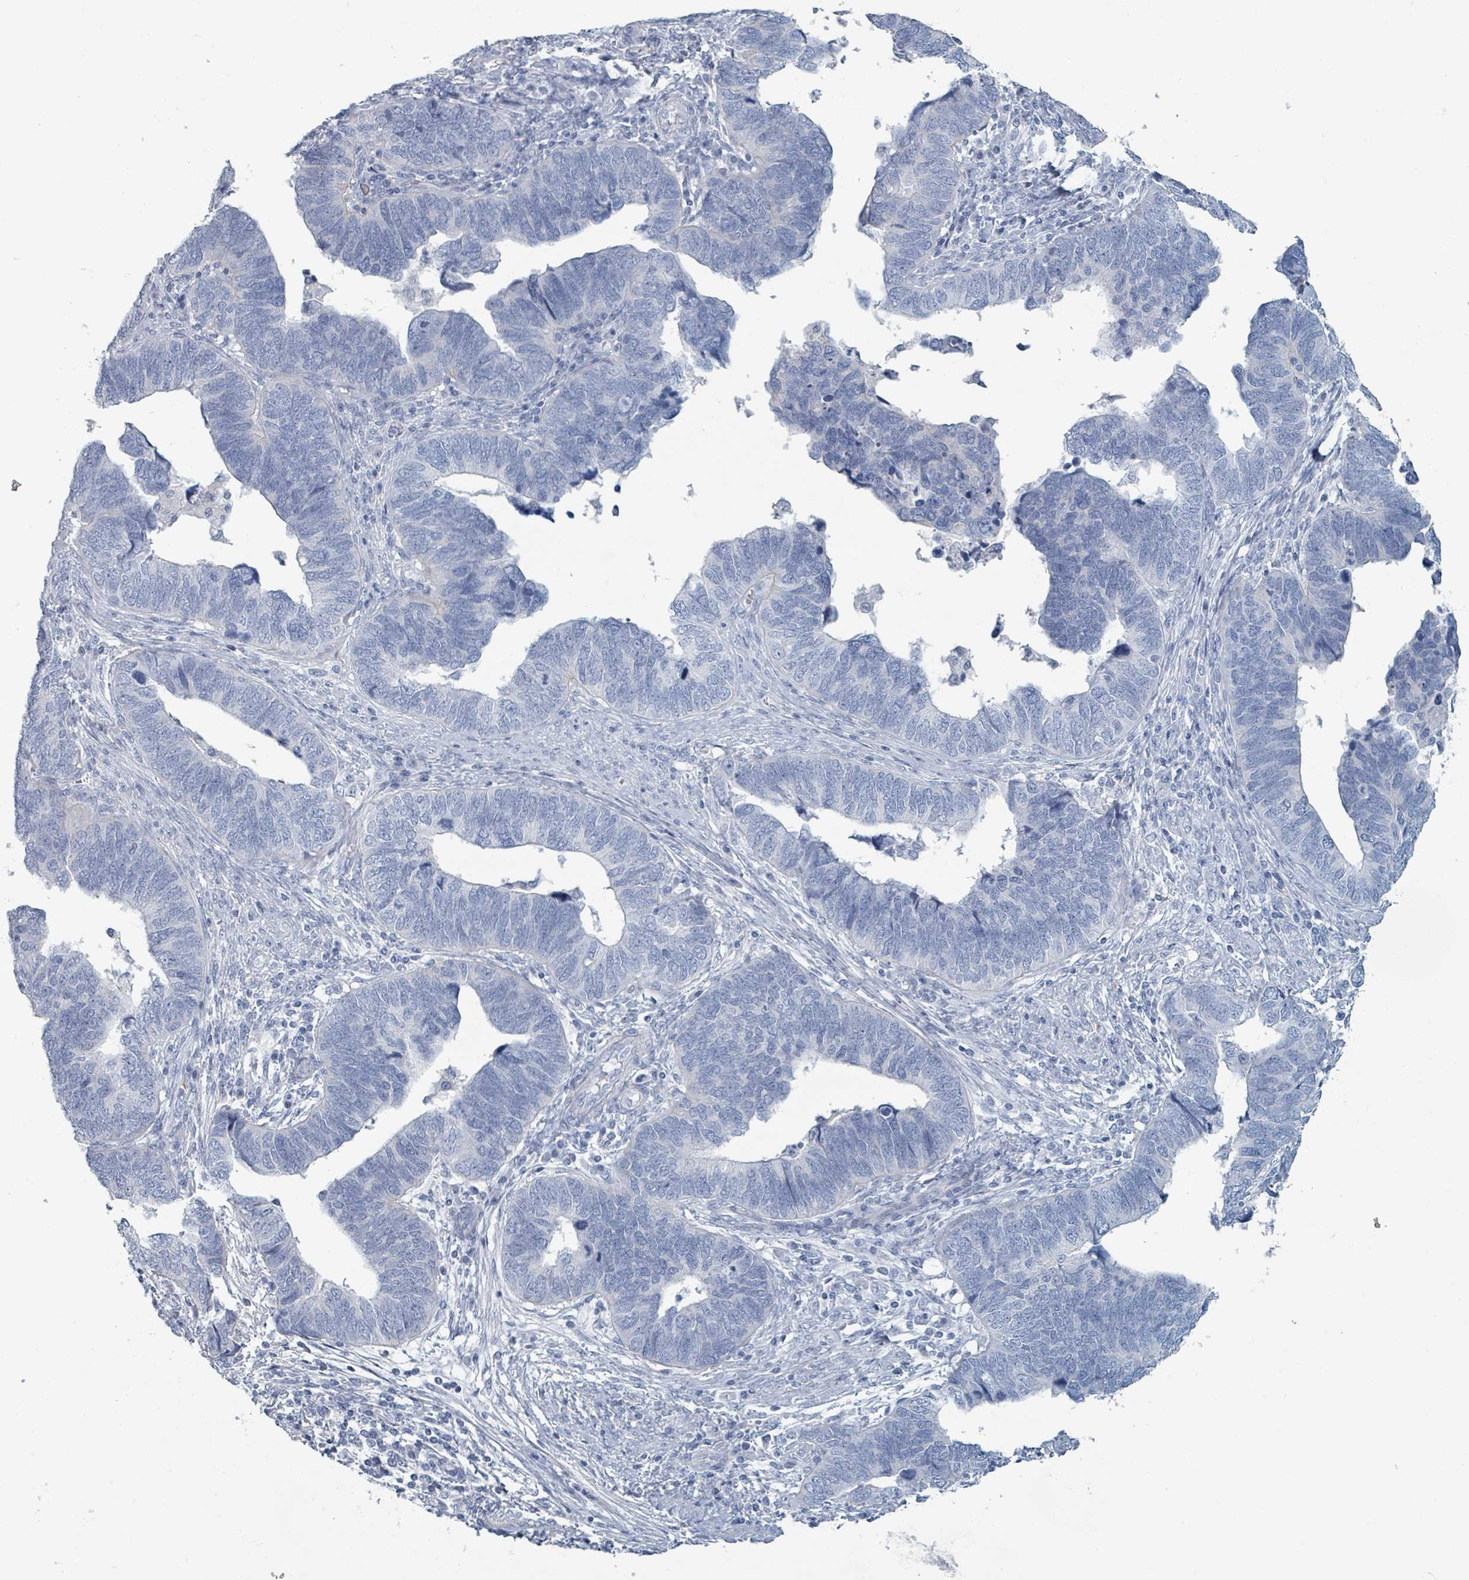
{"staining": {"intensity": "negative", "quantity": "none", "location": "none"}, "tissue": "endometrial cancer", "cell_type": "Tumor cells", "image_type": "cancer", "snomed": [{"axis": "morphology", "description": "Adenocarcinoma, NOS"}, {"axis": "topography", "description": "Endometrium"}], "caption": "A photomicrograph of human adenocarcinoma (endometrial) is negative for staining in tumor cells.", "gene": "HEATR5A", "patient": {"sex": "female", "age": 79}}